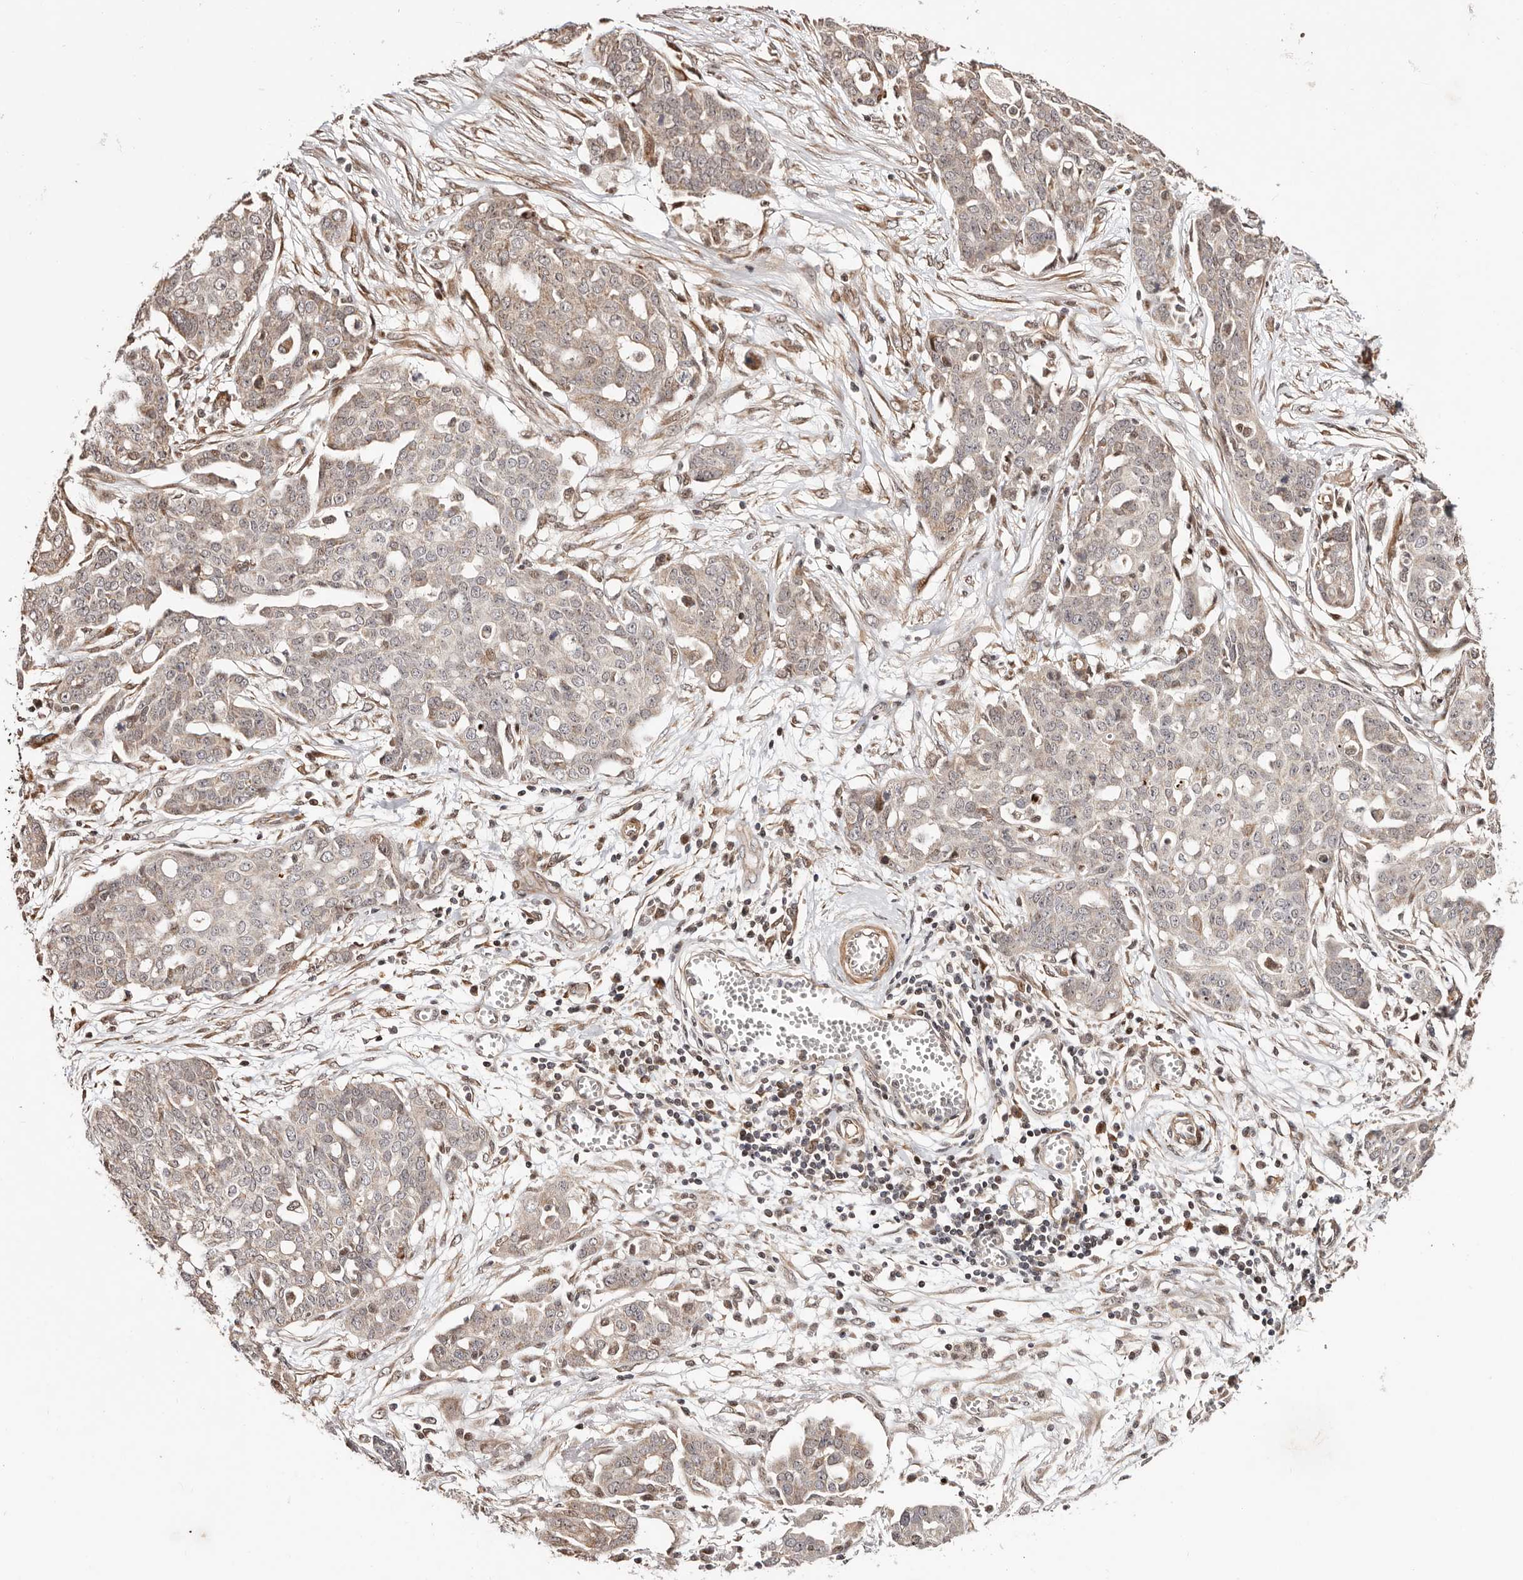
{"staining": {"intensity": "negative", "quantity": "none", "location": "none"}, "tissue": "ovarian cancer", "cell_type": "Tumor cells", "image_type": "cancer", "snomed": [{"axis": "morphology", "description": "Cystadenocarcinoma, serous, NOS"}, {"axis": "topography", "description": "Soft tissue"}, {"axis": "topography", "description": "Ovary"}], "caption": "A photomicrograph of ovarian serous cystadenocarcinoma stained for a protein exhibits no brown staining in tumor cells. (Brightfield microscopy of DAB immunohistochemistry (IHC) at high magnification).", "gene": "HIVEP3", "patient": {"sex": "female", "age": 57}}